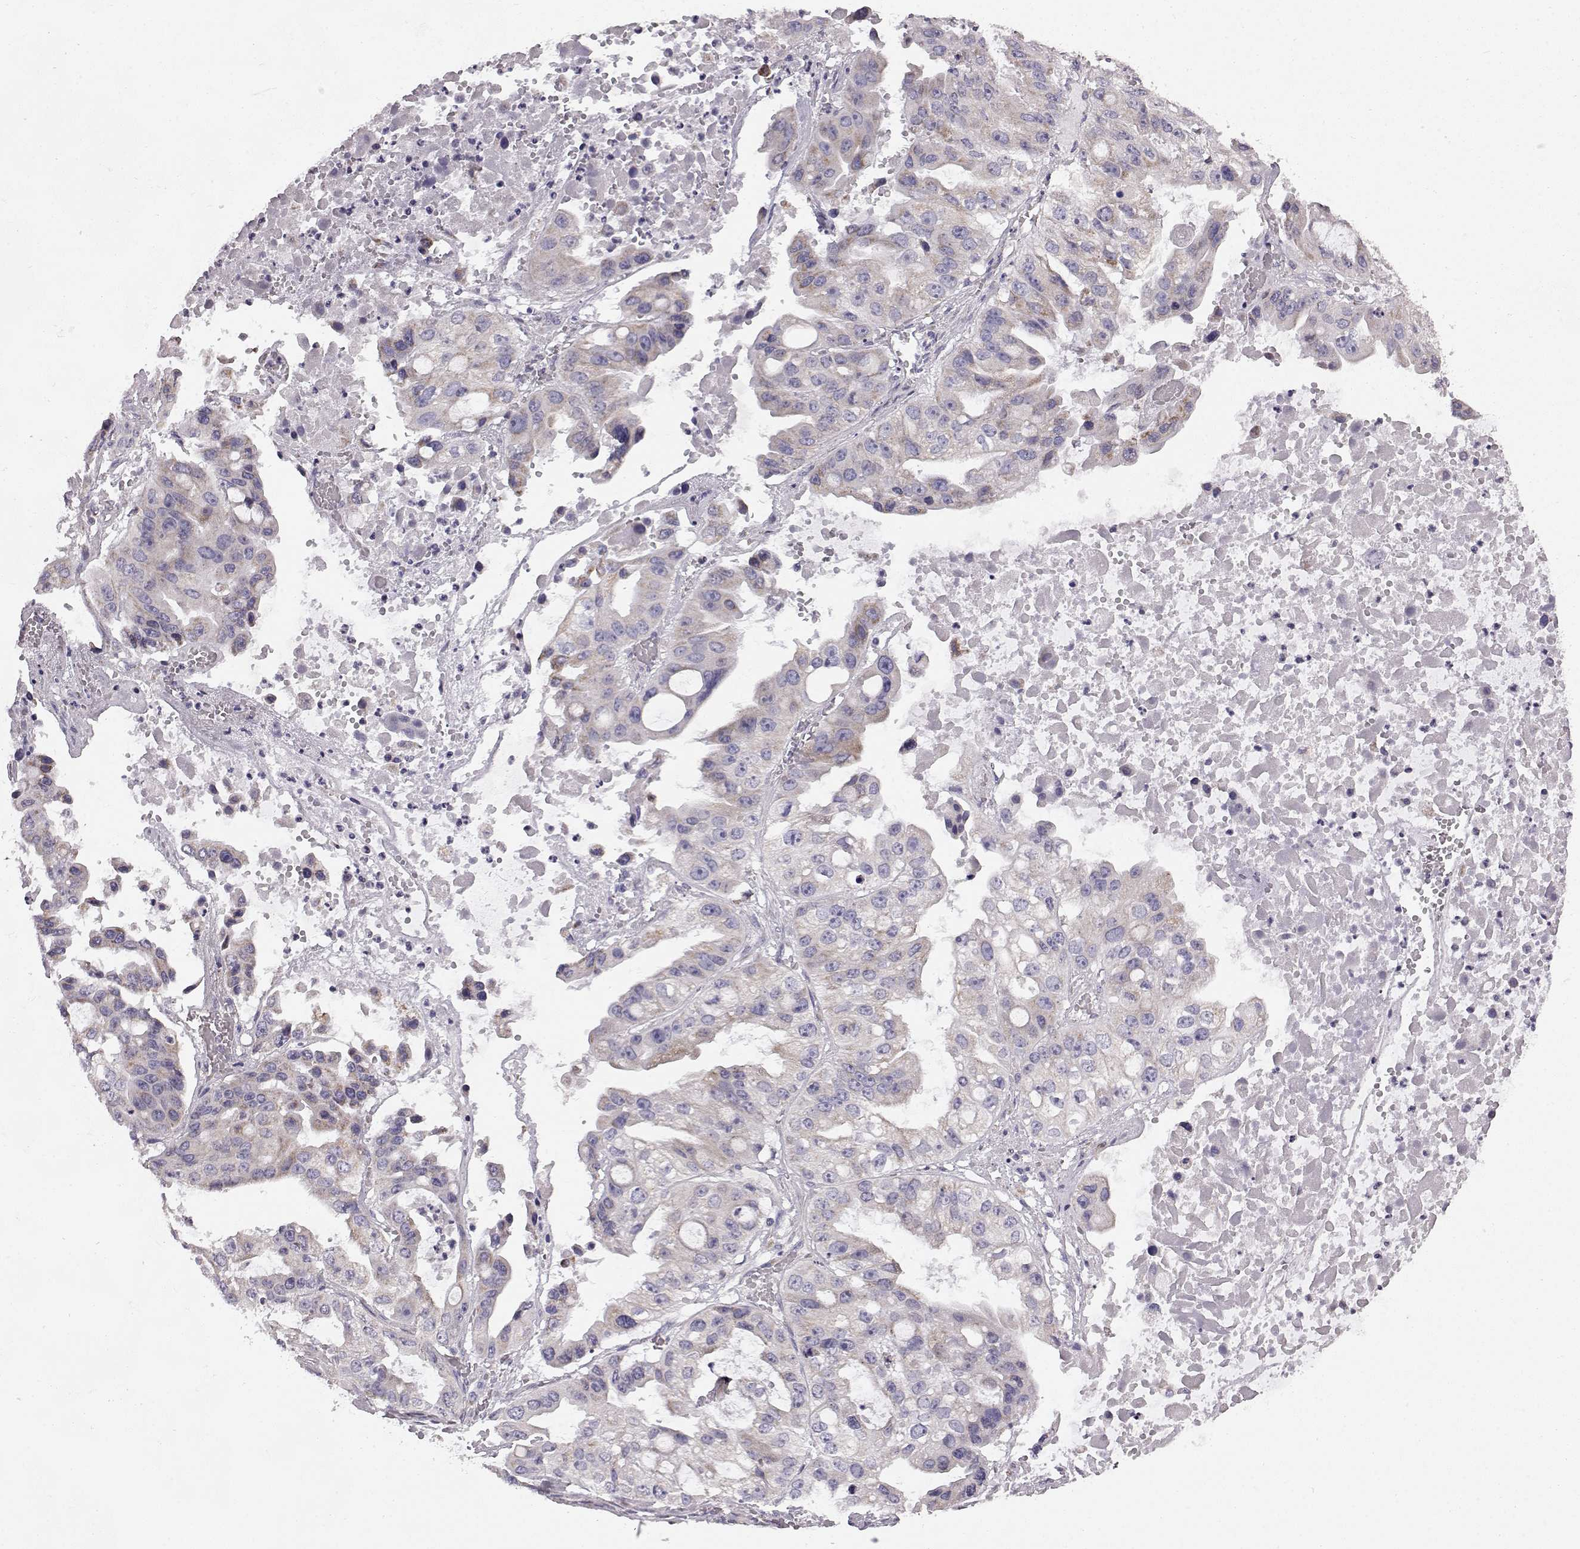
{"staining": {"intensity": "weak", "quantity": "25%-75%", "location": "cytoplasmic/membranous"}, "tissue": "ovarian cancer", "cell_type": "Tumor cells", "image_type": "cancer", "snomed": [{"axis": "morphology", "description": "Cystadenocarcinoma, serous, NOS"}, {"axis": "topography", "description": "Ovary"}], "caption": "Serous cystadenocarcinoma (ovarian) tissue reveals weak cytoplasmic/membranous staining in about 25%-75% of tumor cells, visualized by immunohistochemistry.", "gene": "FAM8A1", "patient": {"sex": "female", "age": 56}}